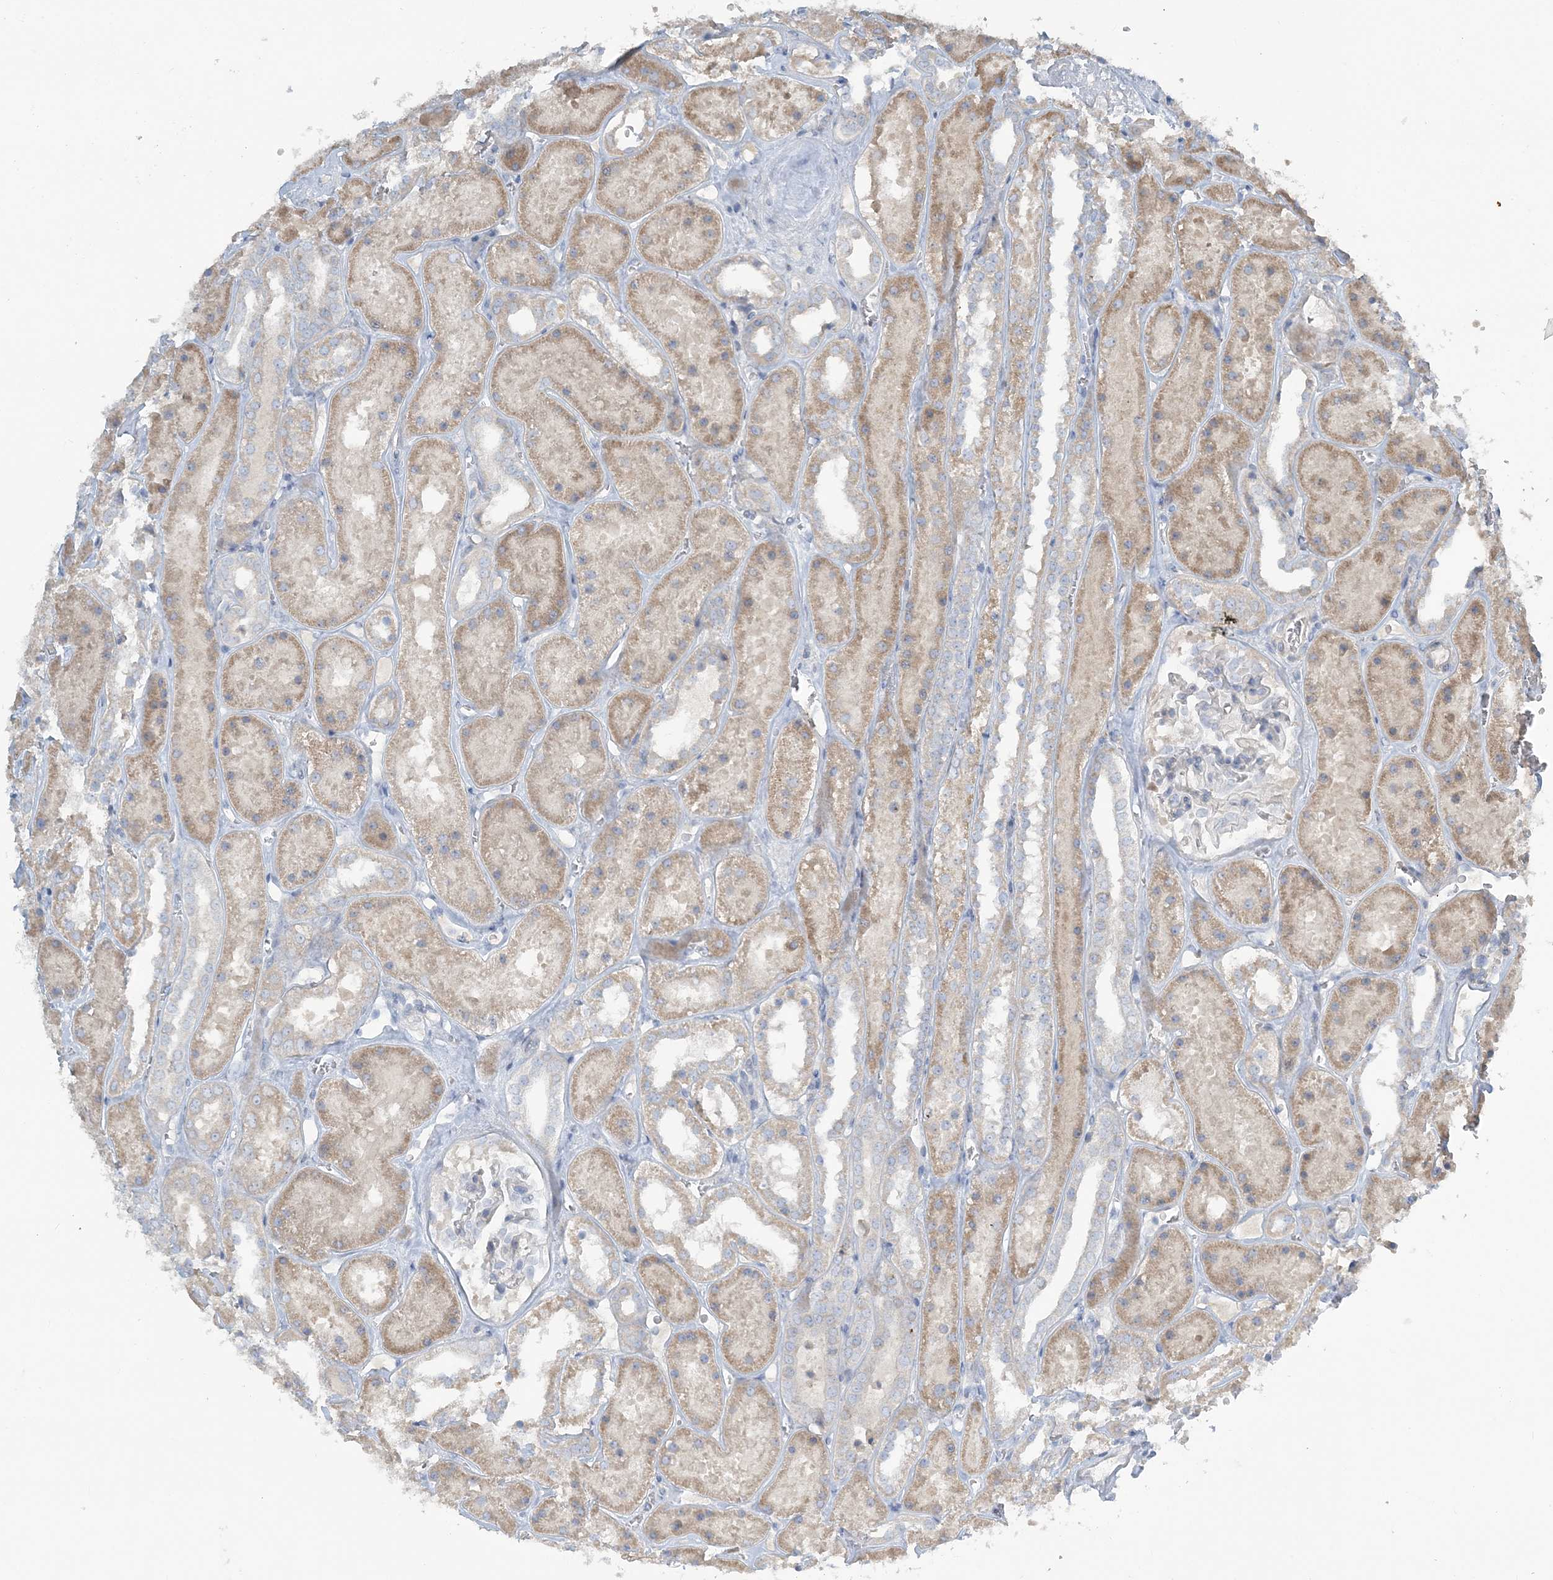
{"staining": {"intensity": "negative", "quantity": "none", "location": "none"}, "tissue": "kidney", "cell_type": "Cells in glomeruli", "image_type": "normal", "snomed": [{"axis": "morphology", "description": "Normal tissue, NOS"}, {"axis": "topography", "description": "Kidney"}], "caption": "Immunohistochemistry (IHC) photomicrograph of benign kidney: human kidney stained with DAB (3,3'-diaminobenzidine) demonstrates no significant protein positivity in cells in glomeruli. The staining was performed using DAB (3,3'-diaminobenzidine) to visualize the protein expression in brown, while the nuclei were stained in blue with hematoxylin (Magnification: 20x).", "gene": "SLC4A10", "patient": {"sex": "female", "age": 41}}